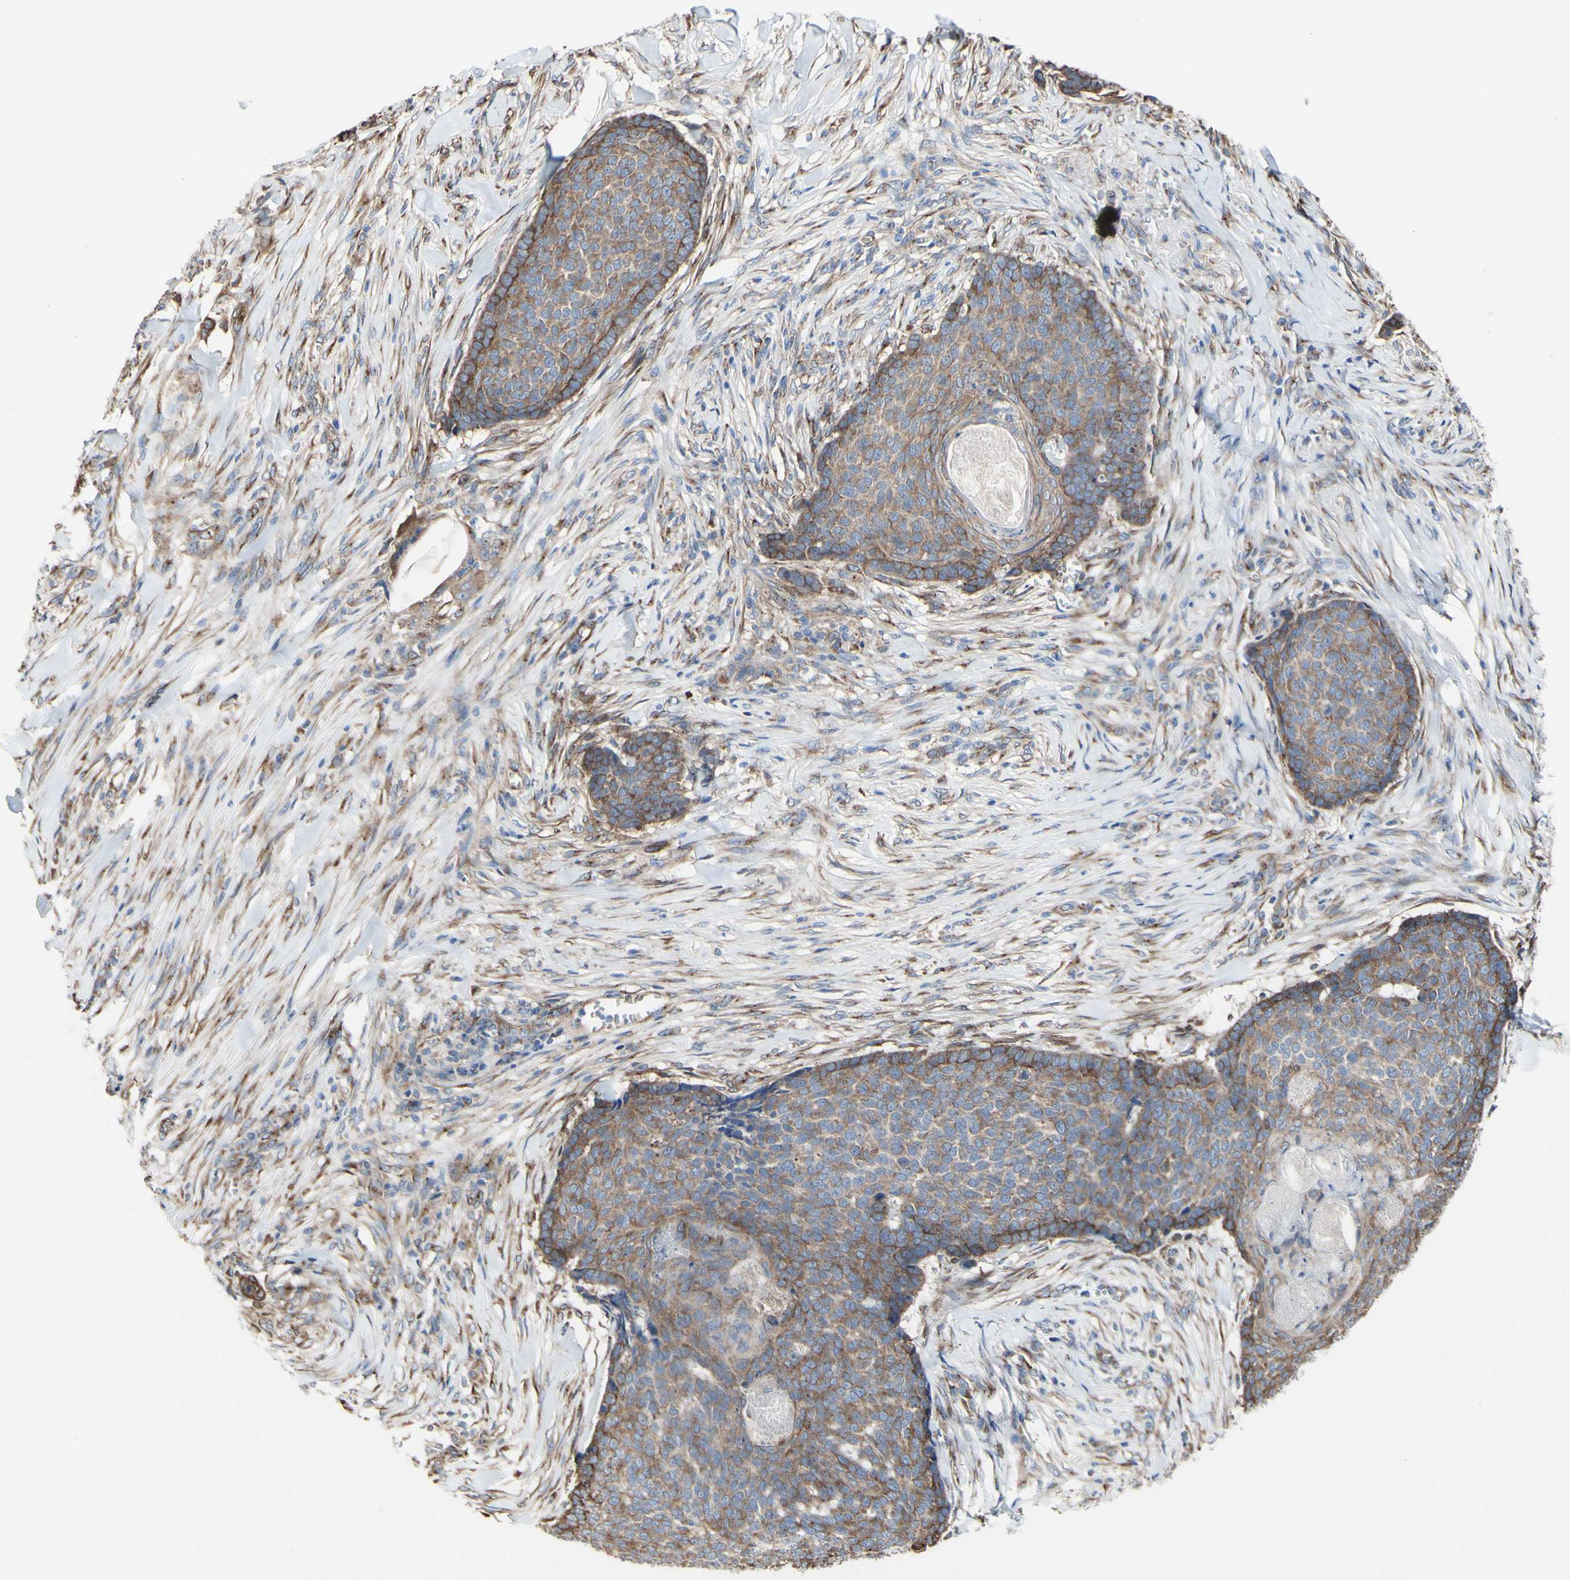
{"staining": {"intensity": "moderate", "quantity": ">75%", "location": "cytoplasmic/membranous"}, "tissue": "skin cancer", "cell_type": "Tumor cells", "image_type": "cancer", "snomed": [{"axis": "morphology", "description": "Basal cell carcinoma"}, {"axis": "topography", "description": "Skin"}], "caption": "Moderate cytoplasmic/membranous expression for a protein is appreciated in about >75% of tumor cells of skin cancer using immunohistochemistry (IHC).", "gene": "LRIG3", "patient": {"sex": "male", "age": 84}}